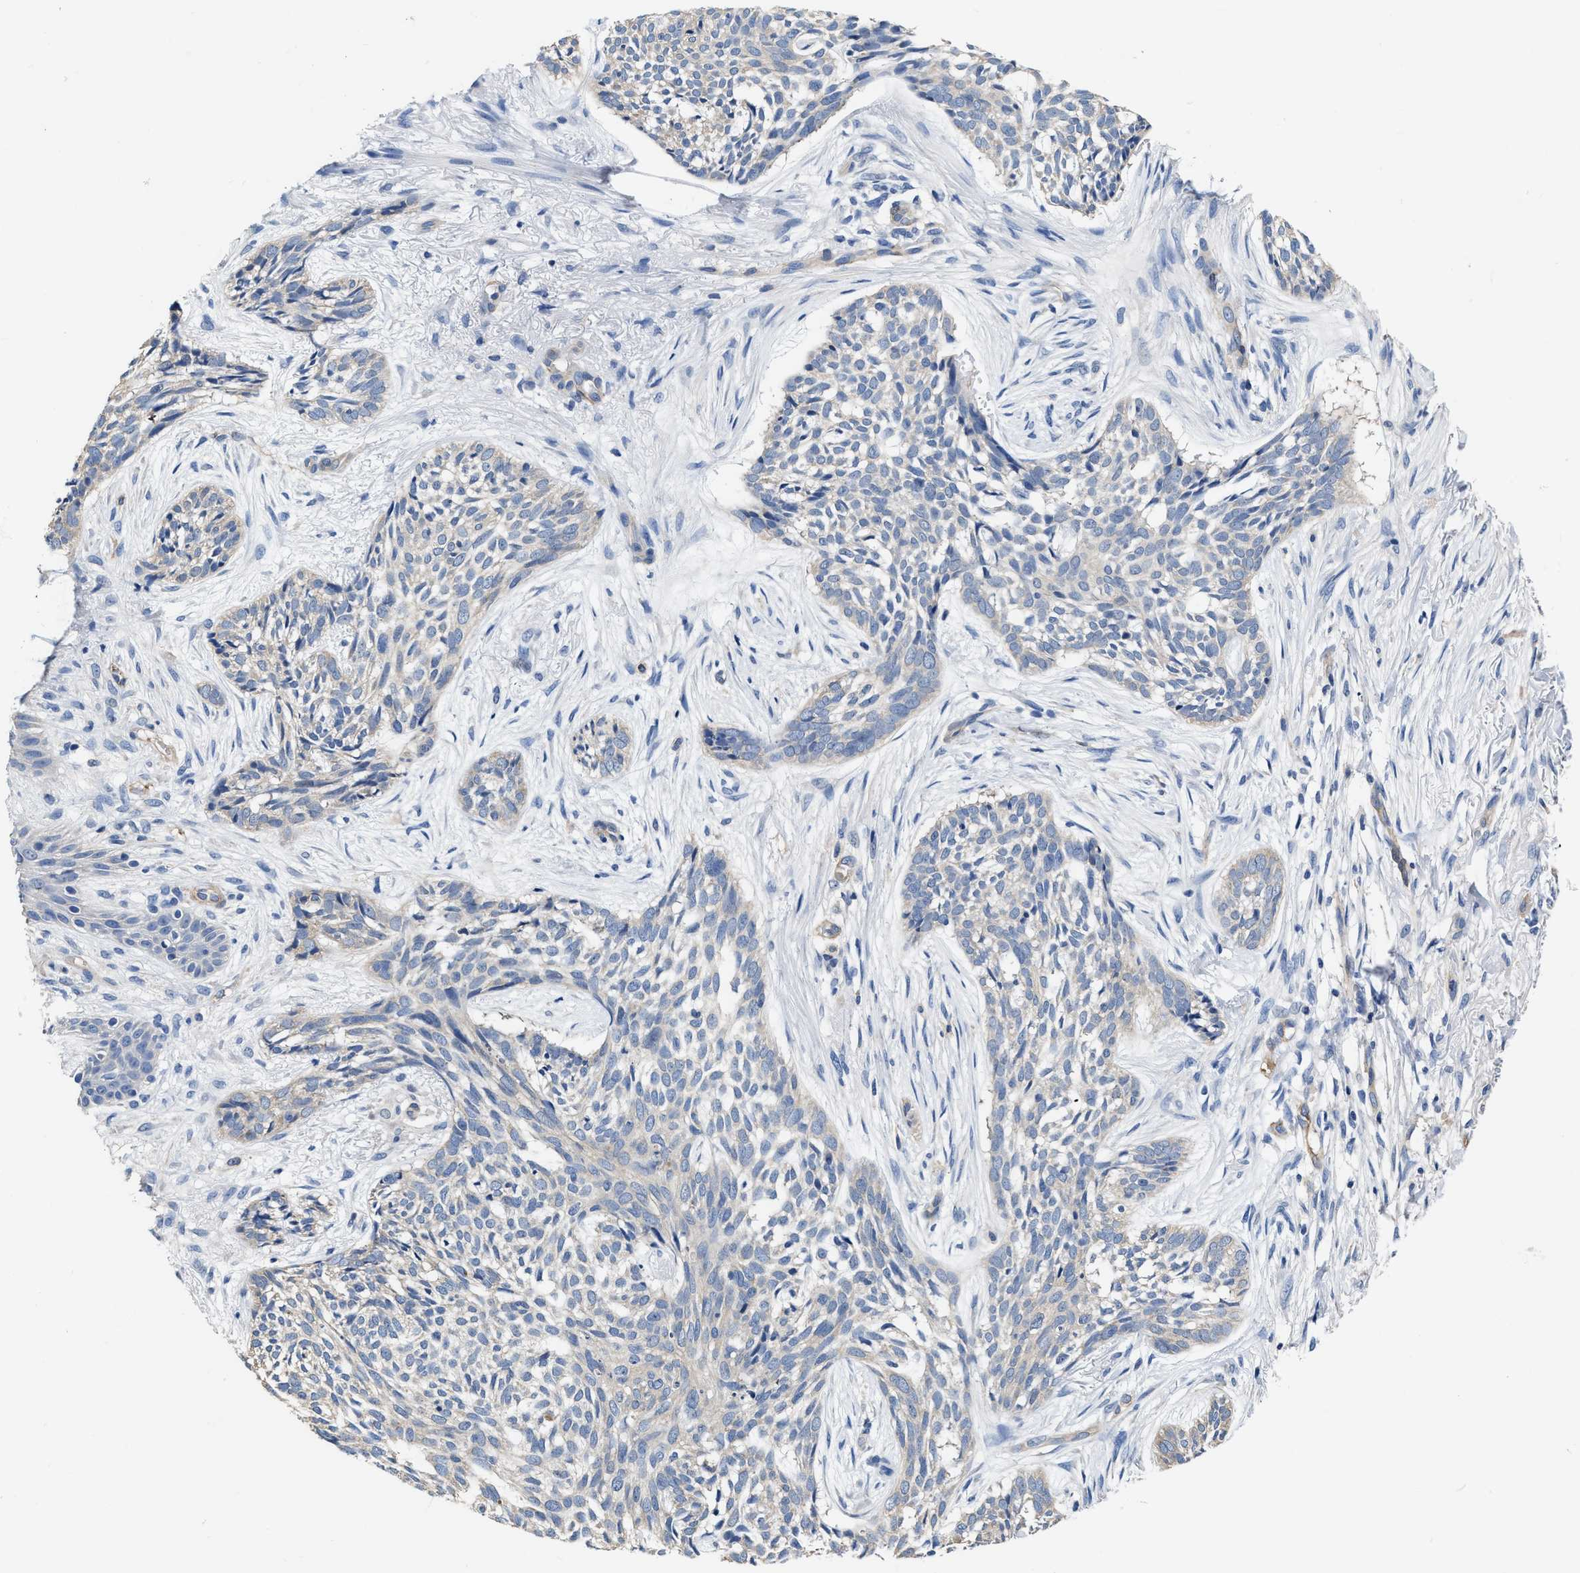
{"staining": {"intensity": "negative", "quantity": "none", "location": "none"}, "tissue": "skin cancer", "cell_type": "Tumor cells", "image_type": "cancer", "snomed": [{"axis": "morphology", "description": "Basal cell carcinoma"}, {"axis": "topography", "description": "Skin"}], "caption": "Skin basal cell carcinoma was stained to show a protein in brown. There is no significant positivity in tumor cells.", "gene": "C22orf42", "patient": {"sex": "female", "age": 88}}